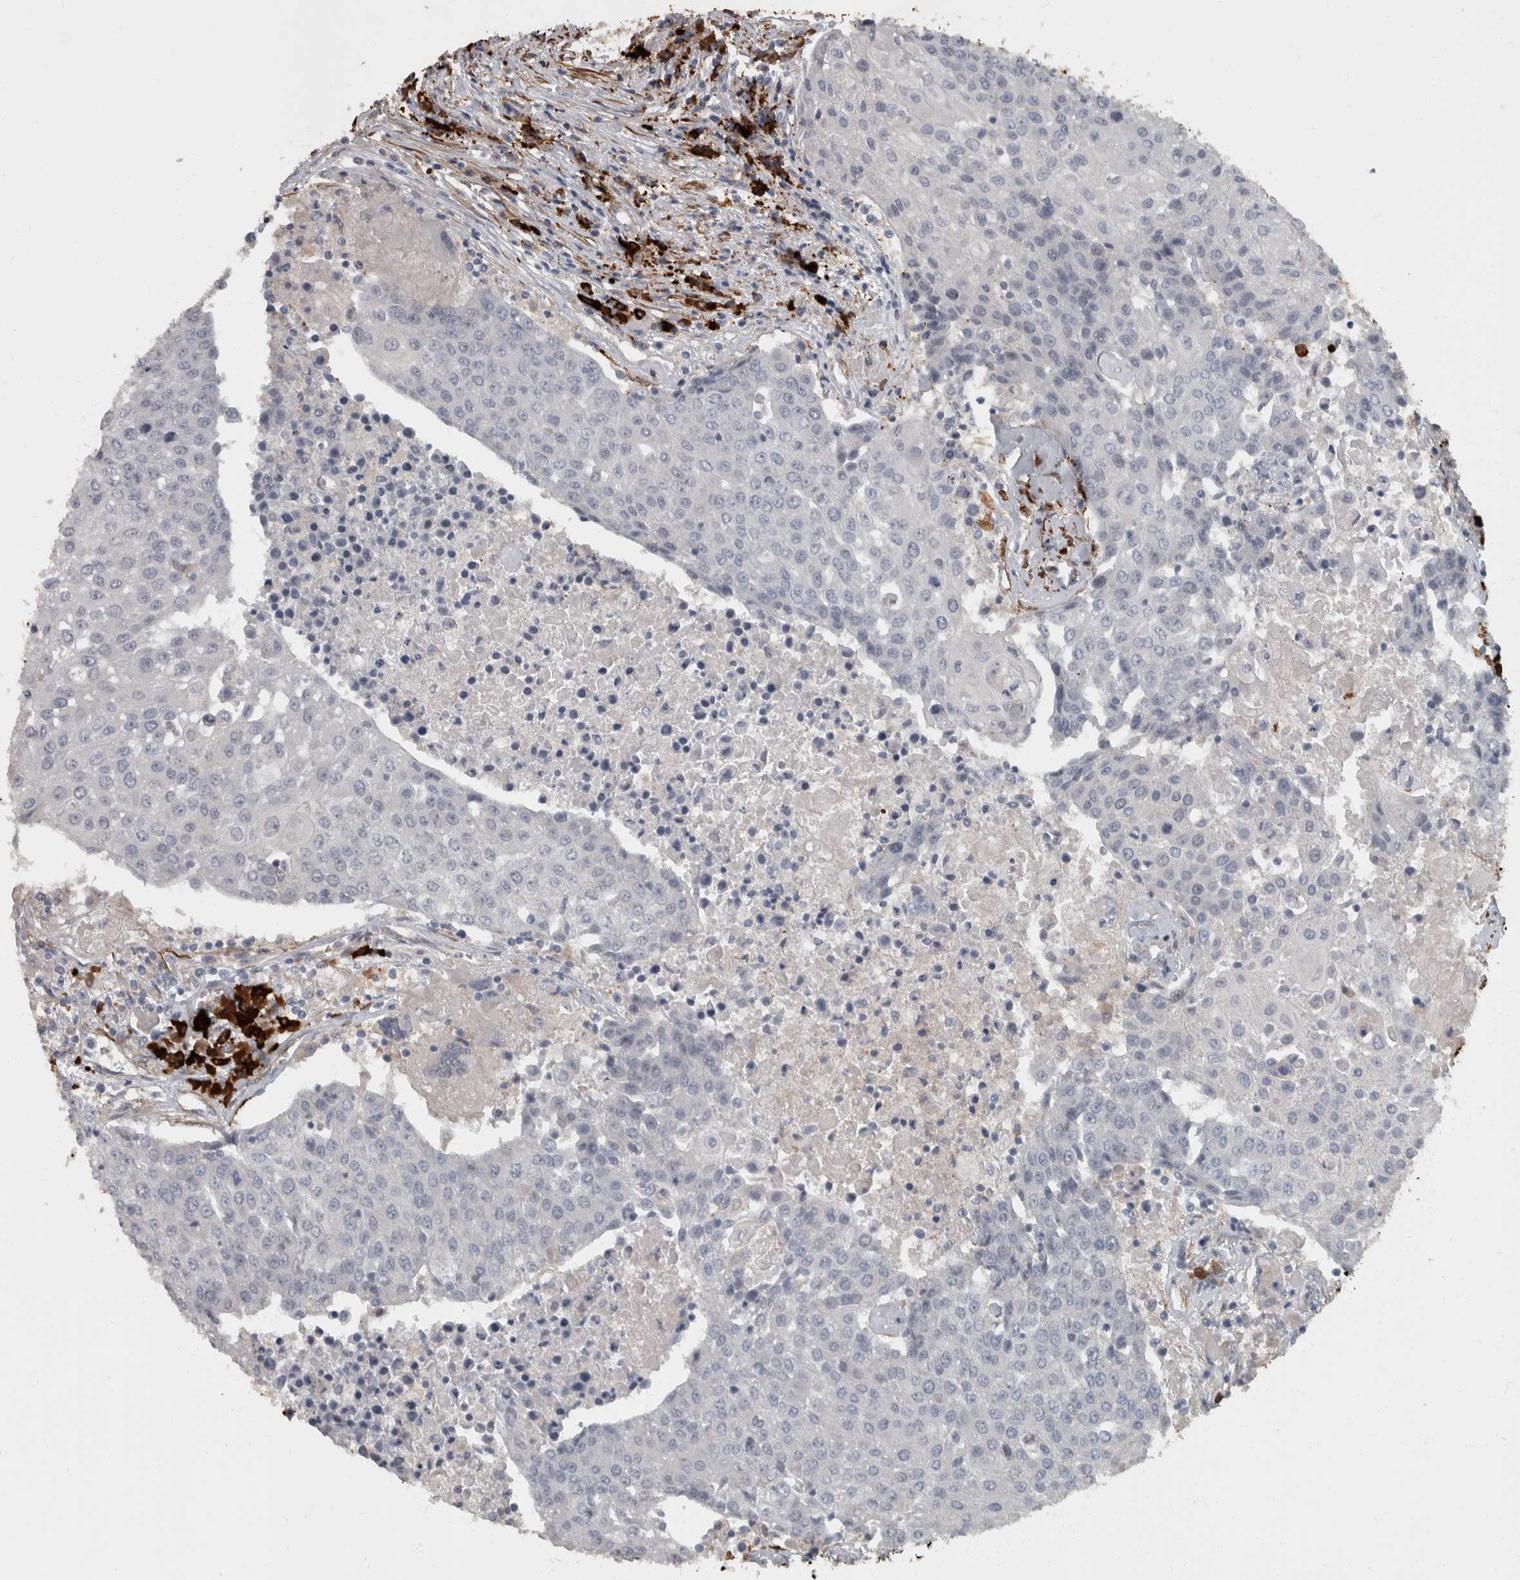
{"staining": {"intensity": "negative", "quantity": "none", "location": "none"}, "tissue": "urothelial cancer", "cell_type": "Tumor cells", "image_type": "cancer", "snomed": [{"axis": "morphology", "description": "Urothelial carcinoma, High grade"}, {"axis": "topography", "description": "Urinary bladder"}], "caption": "Tumor cells show no significant staining in high-grade urothelial carcinoma.", "gene": "MASTL", "patient": {"sex": "female", "age": 85}}